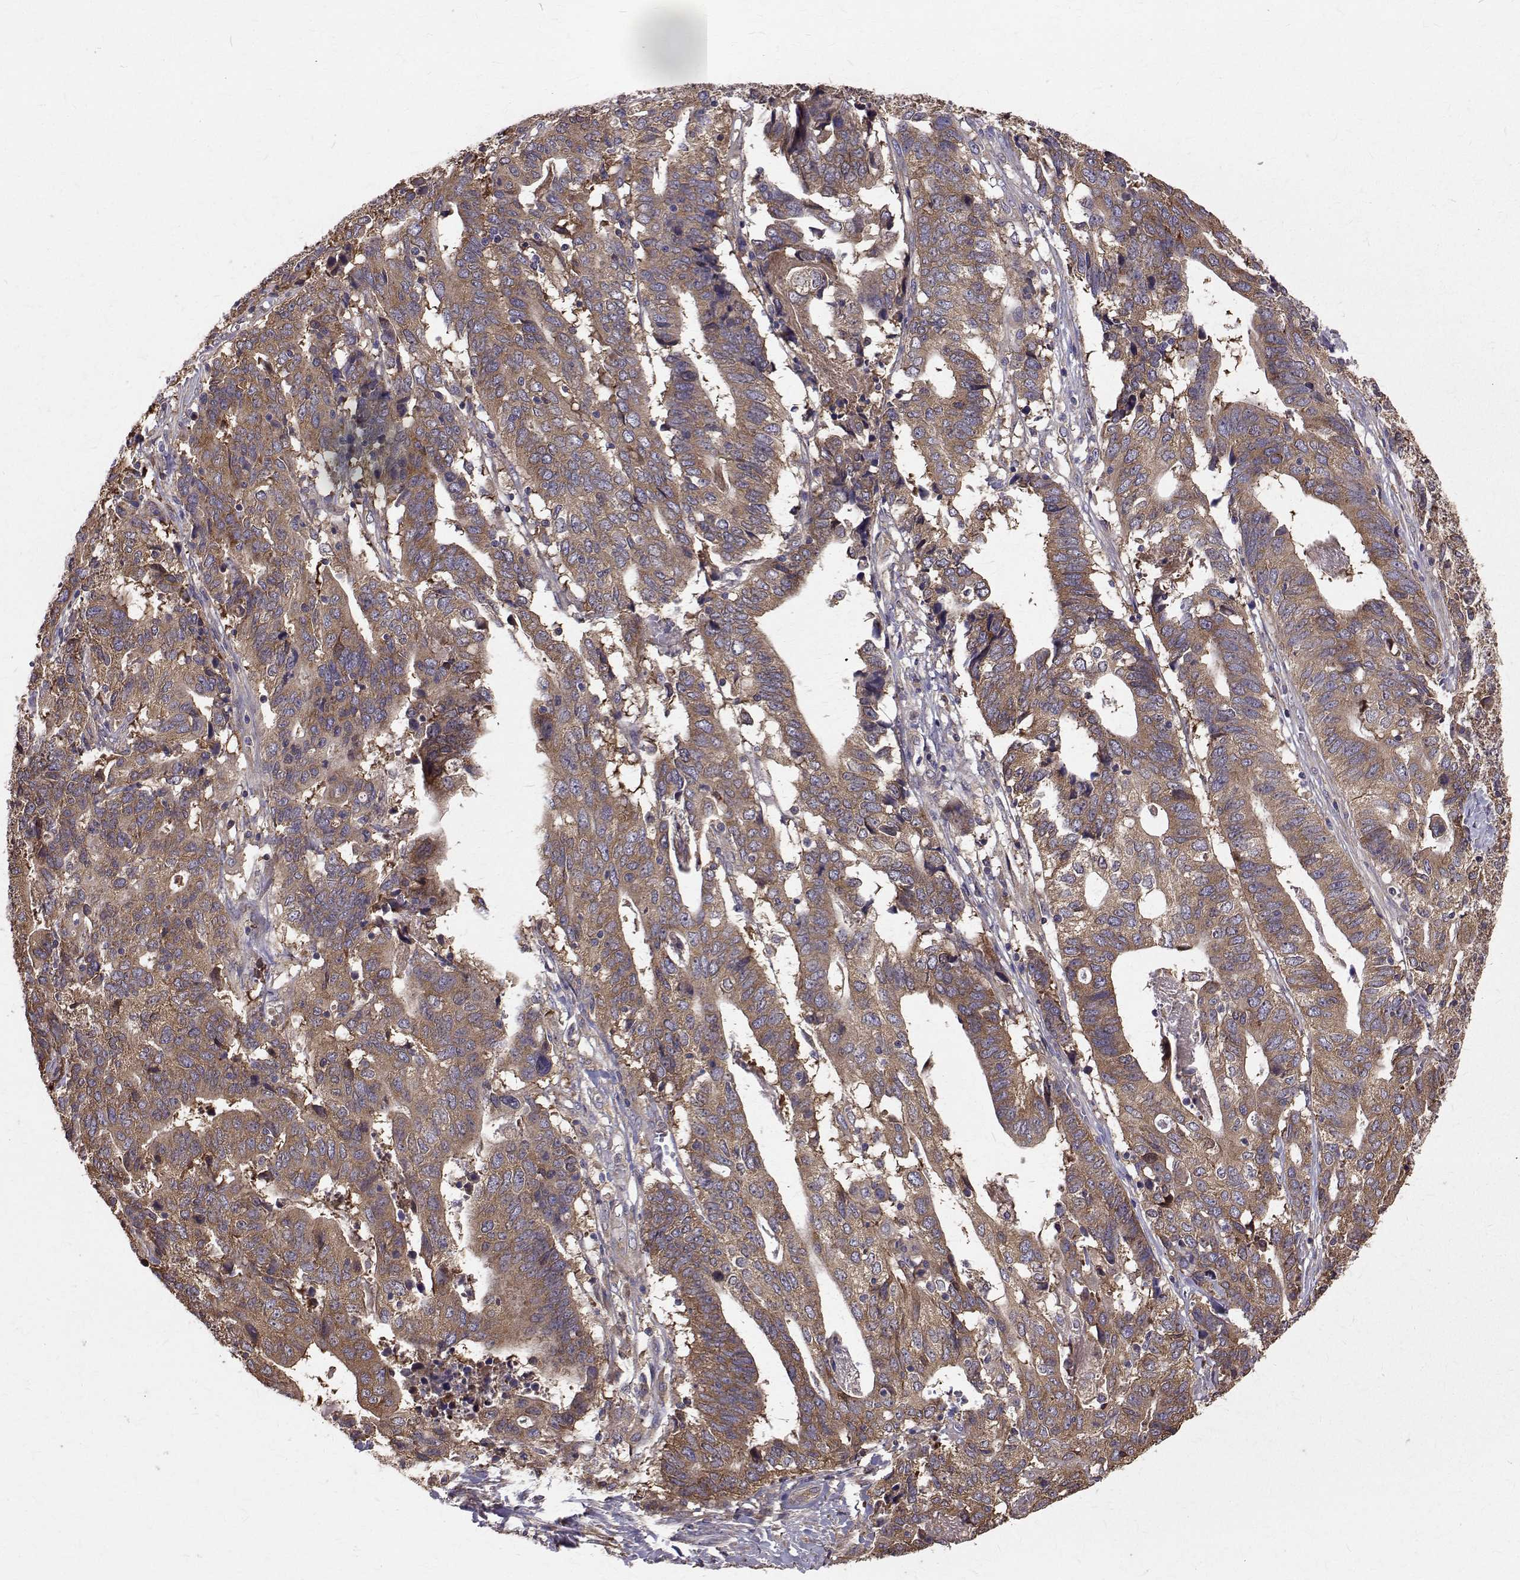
{"staining": {"intensity": "moderate", "quantity": ">75%", "location": "cytoplasmic/membranous"}, "tissue": "stomach cancer", "cell_type": "Tumor cells", "image_type": "cancer", "snomed": [{"axis": "morphology", "description": "Adenocarcinoma, NOS"}, {"axis": "topography", "description": "Stomach, upper"}], "caption": "Adenocarcinoma (stomach) stained for a protein demonstrates moderate cytoplasmic/membranous positivity in tumor cells.", "gene": "FARSB", "patient": {"sex": "female", "age": 67}}